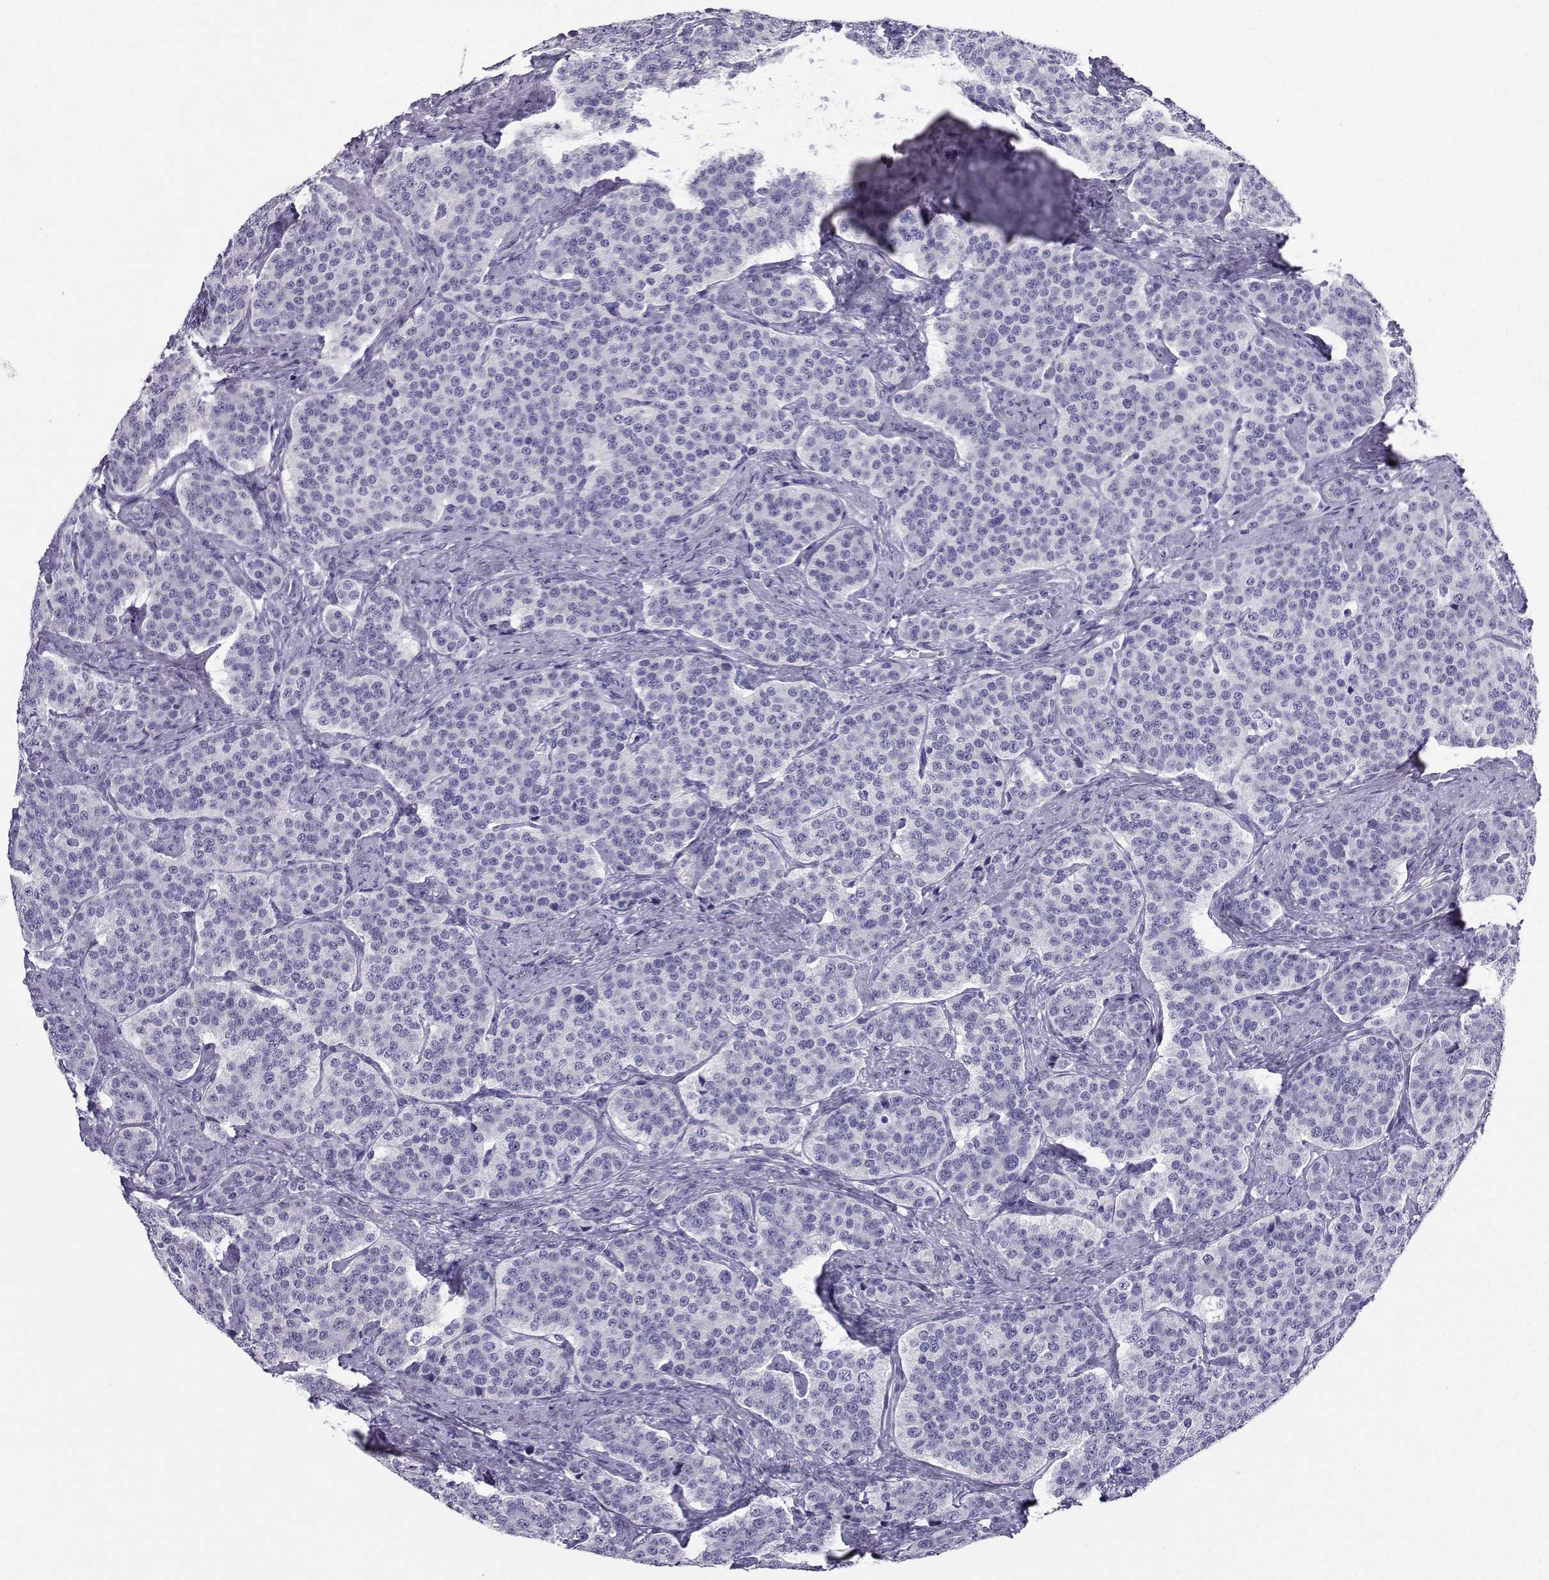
{"staining": {"intensity": "negative", "quantity": "none", "location": "none"}, "tissue": "carcinoid", "cell_type": "Tumor cells", "image_type": "cancer", "snomed": [{"axis": "morphology", "description": "Carcinoid, malignant, NOS"}, {"axis": "topography", "description": "Small intestine"}], "caption": "Micrograph shows no protein positivity in tumor cells of carcinoid (malignant) tissue. (DAB IHC, high magnification).", "gene": "CD109", "patient": {"sex": "female", "age": 58}}